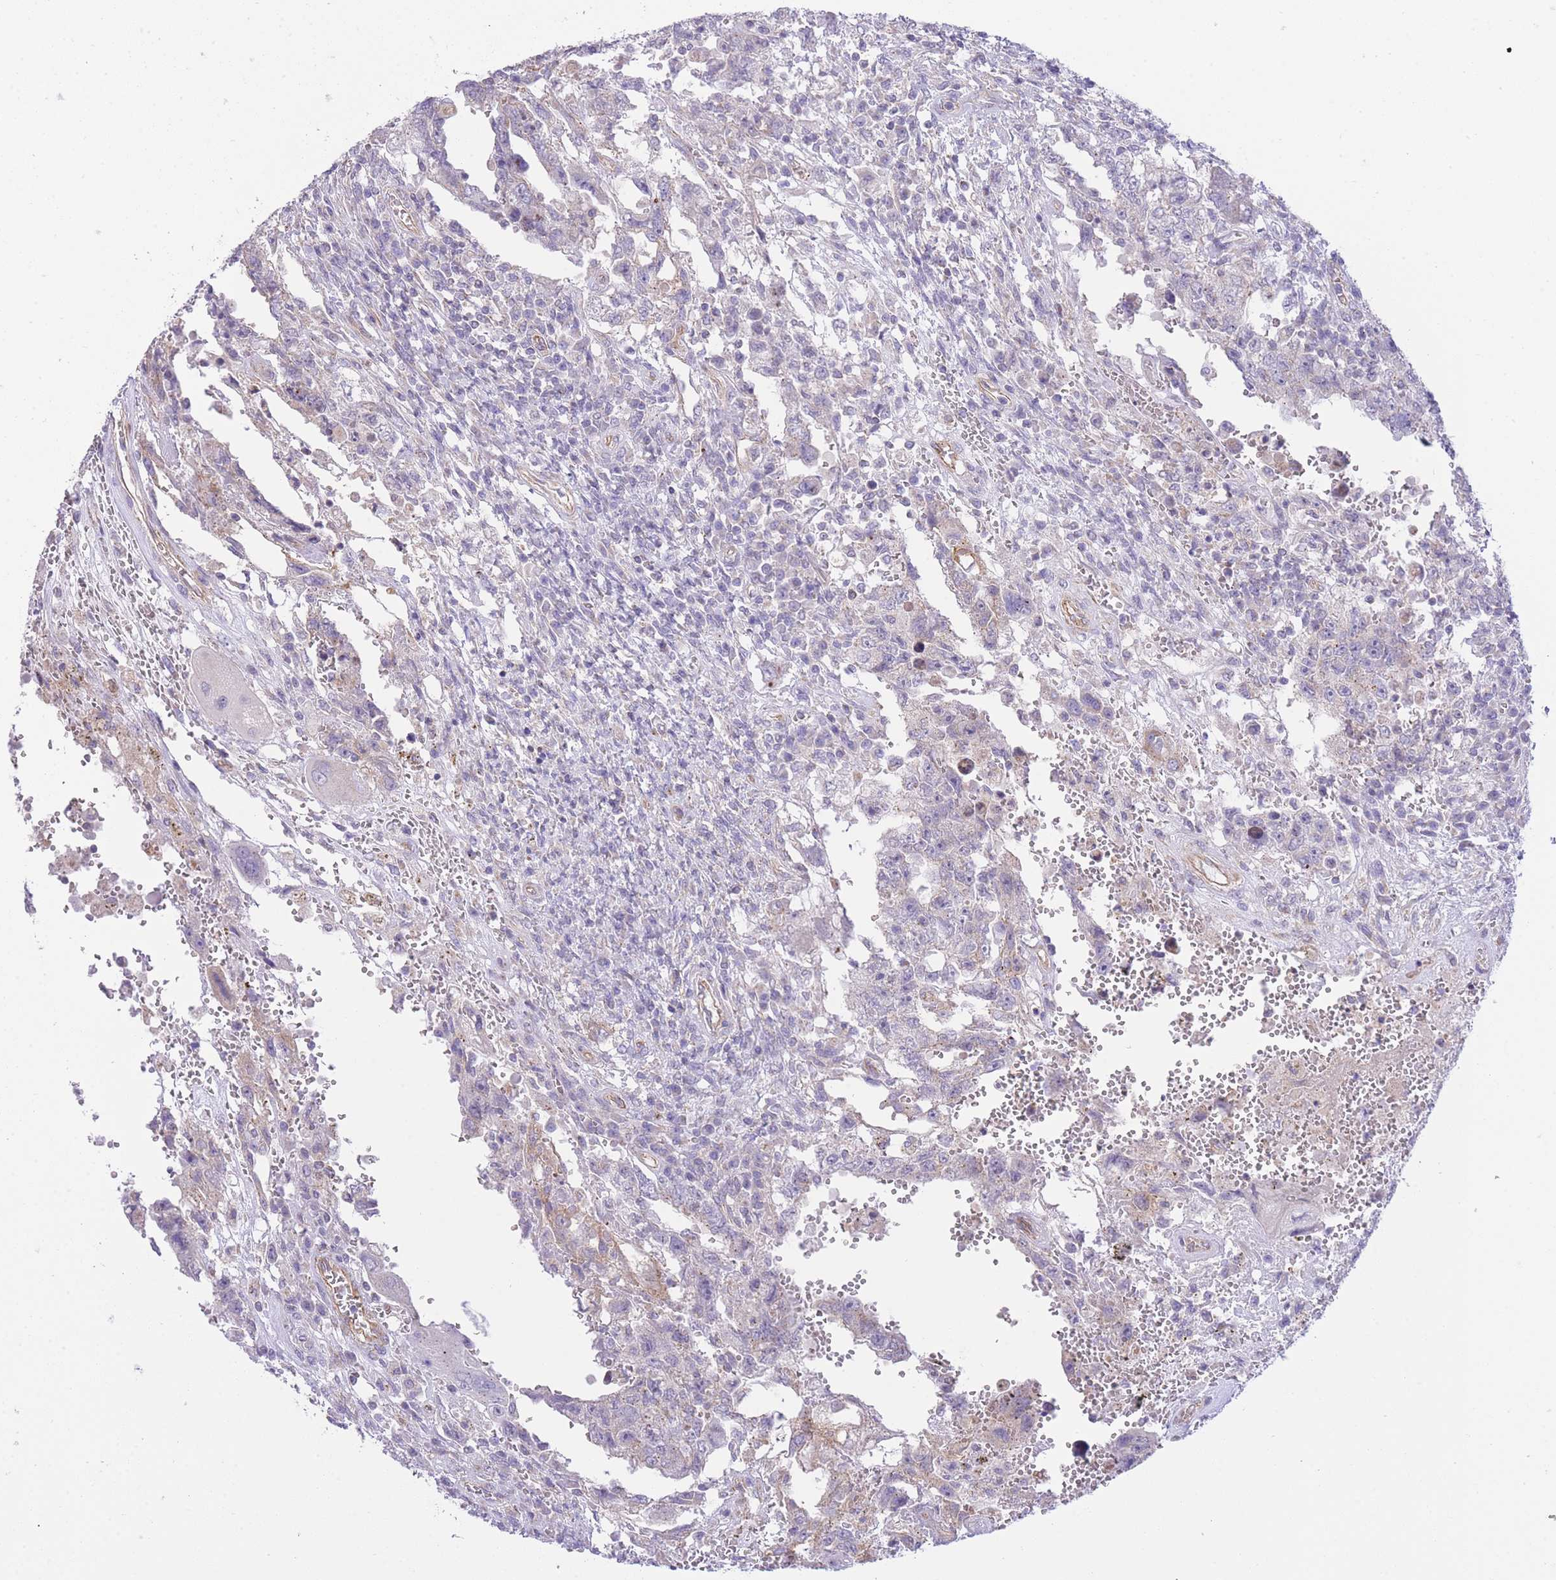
{"staining": {"intensity": "negative", "quantity": "none", "location": "none"}, "tissue": "testis cancer", "cell_type": "Tumor cells", "image_type": "cancer", "snomed": [{"axis": "morphology", "description": "Carcinoma, Embryonal, NOS"}, {"axis": "topography", "description": "Testis"}], "caption": "Immunohistochemistry (IHC) histopathology image of embryonal carcinoma (testis) stained for a protein (brown), which reveals no positivity in tumor cells.", "gene": "CTBP1", "patient": {"sex": "male", "age": 26}}